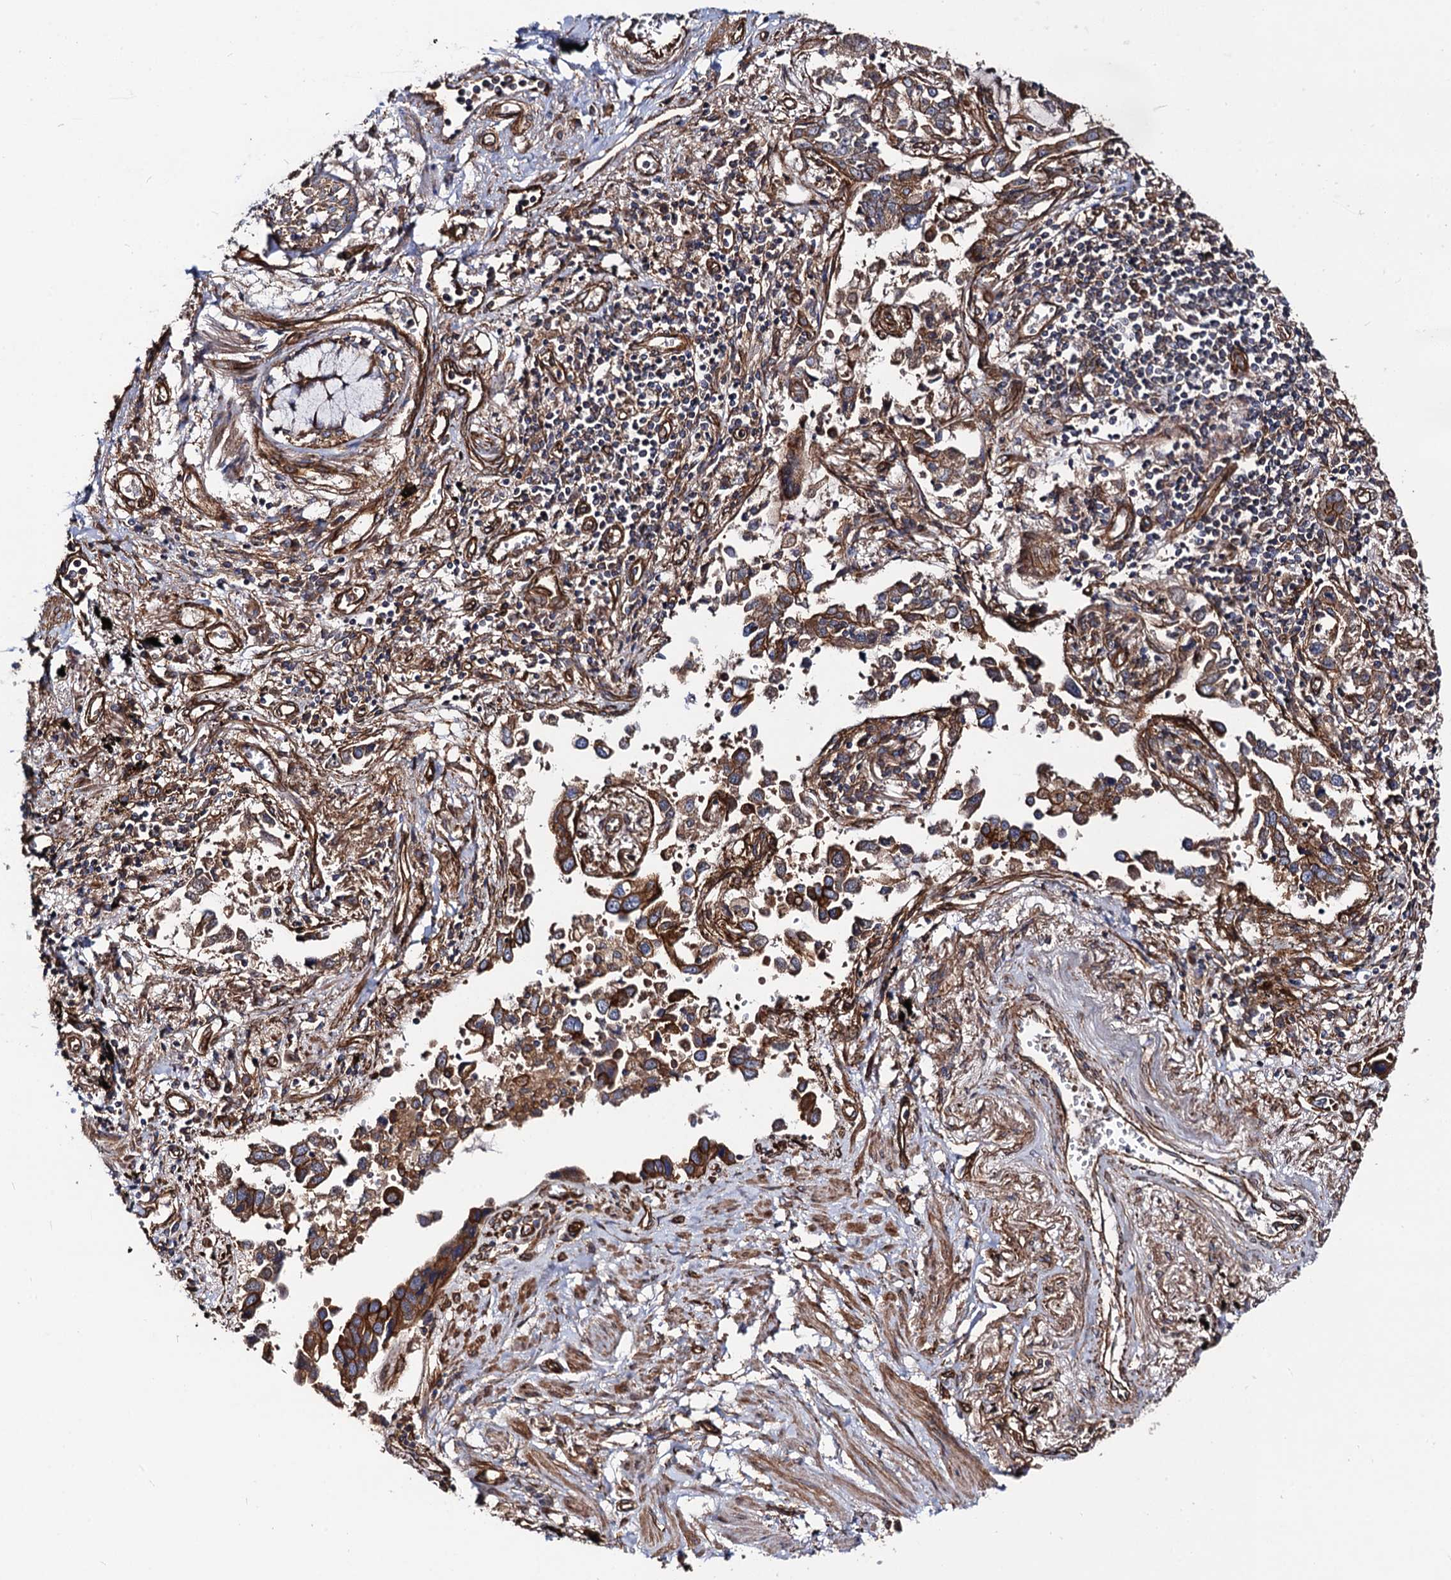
{"staining": {"intensity": "moderate", "quantity": ">75%", "location": "cytoplasmic/membranous"}, "tissue": "lung cancer", "cell_type": "Tumor cells", "image_type": "cancer", "snomed": [{"axis": "morphology", "description": "Adenocarcinoma, NOS"}, {"axis": "topography", "description": "Lung"}], "caption": "Tumor cells demonstrate moderate cytoplasmic/membranous positivity in approximately >75% of cells in lung cancer (adenocarcinoma).", "gene": "CIP2A", "patient": {"sex": "male", "age": 67}}